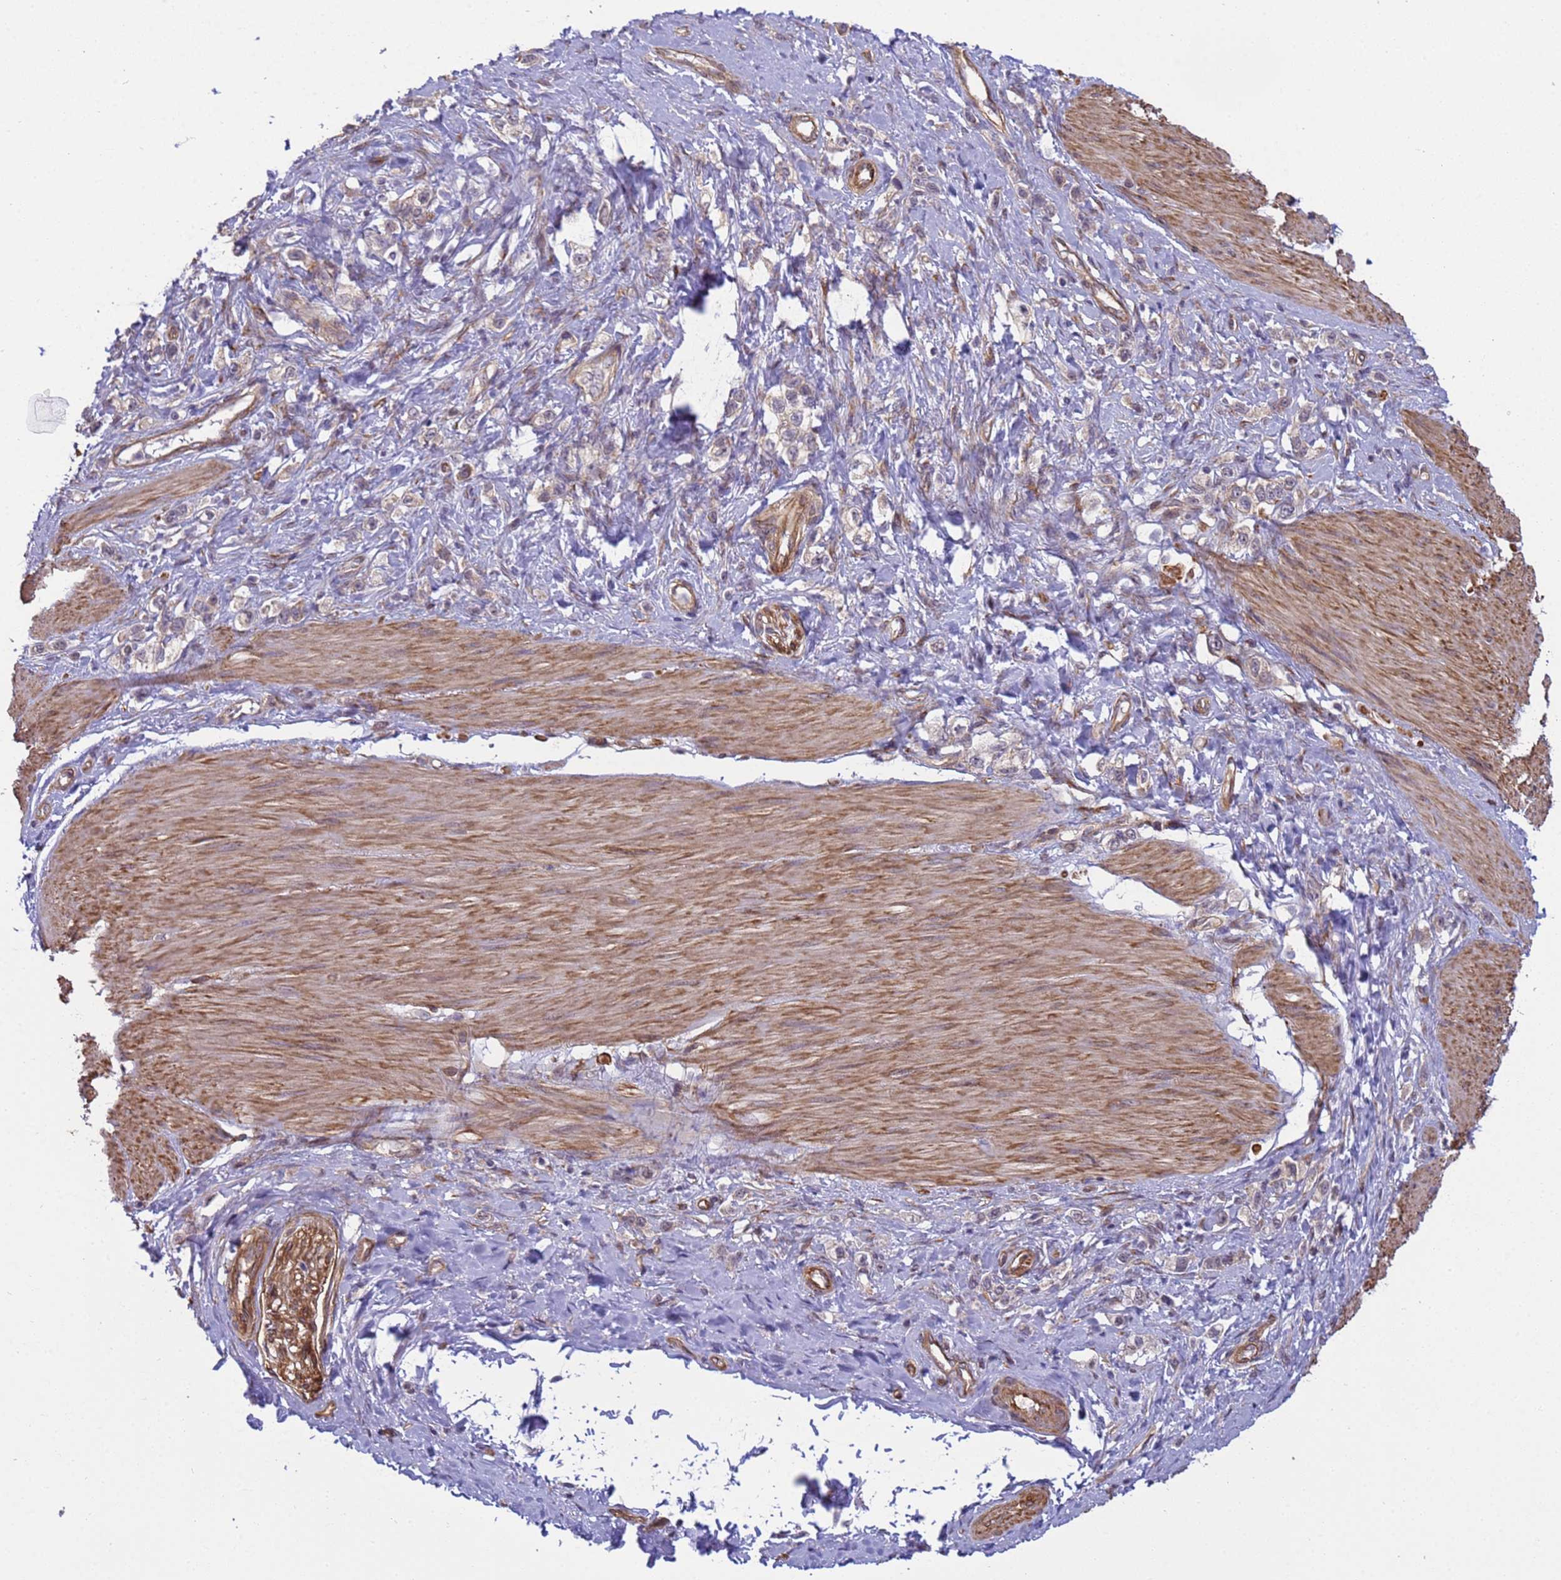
{"staining": {"intensity": "weak", "quantity": "25%-75%", "location": "cytoplasmic/membranous"}, "tissue": "stomach cancer", "cell_type": "Tumor cells", "image_type": "cancer", "snomed": [{"axis": "morphology", "description": "Adenocarcinoma, NOS"}, {"axis": "topography", "description": "Stomach"}], "caption": "Immunohistochemistry histopathology image of neoplastic tissue: human stomach cancer stained using immunohistochemistry exhibits low levels of weak protein expression localized specifically in the cytoplasmic/membranous of tumor cells, appearing as a cytoplasmic/membranous brown color.", "gene": "ITGB4", "patient": {"sex": "female", "age": 65}}